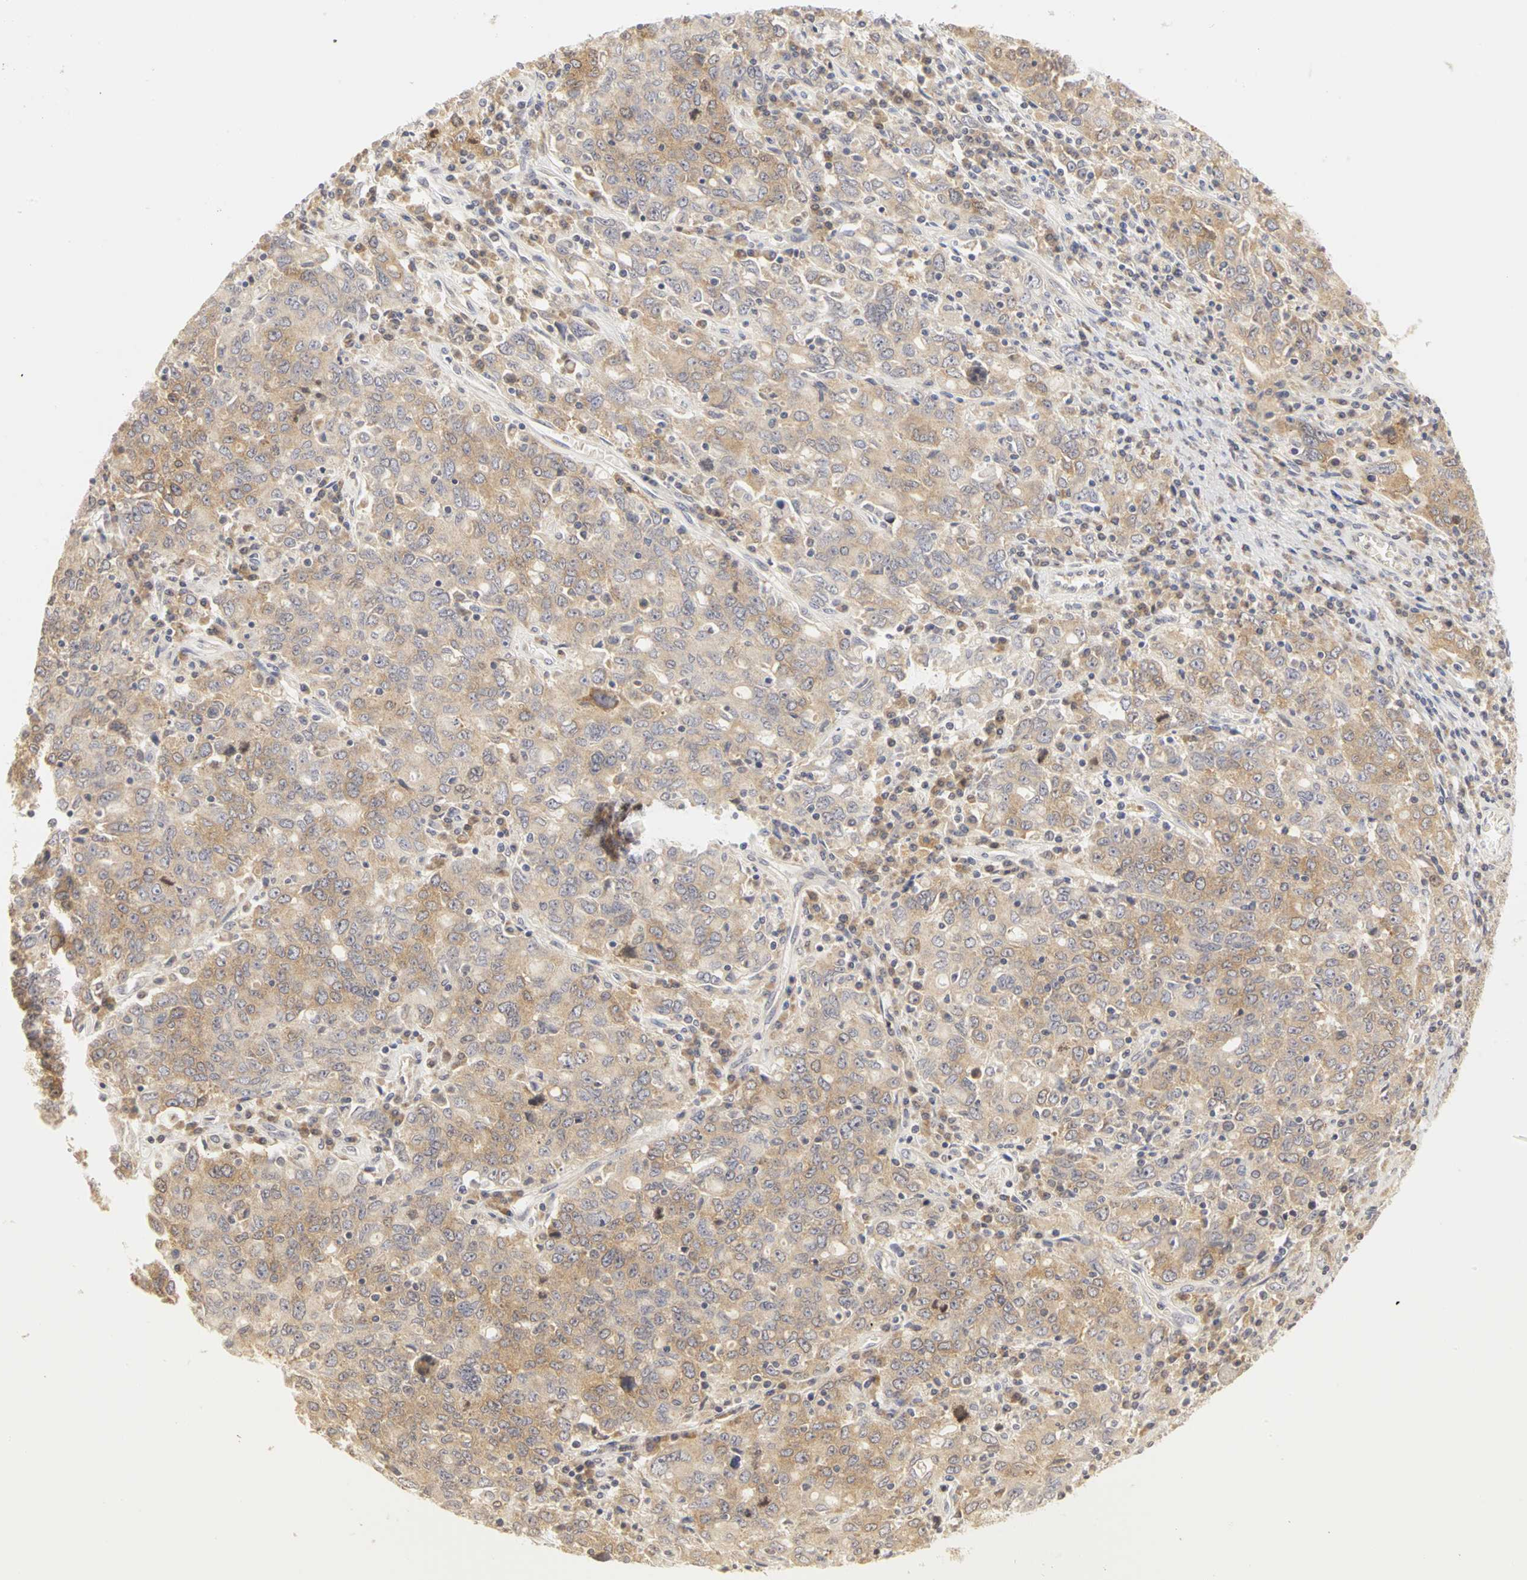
{"staining": {"intensity": "moderate", "quantity": ">75%", "location": "cytoplasmic/membranous"}, "tissue": "ovarian cancer", "cell_type": "Tumor cells", "image_type": "cancer", "snomed": [{"axis": "morphology", "description": "Carcinoma, endometroid"}, {"axis": "topography", "description": "Ovary"}], "caption": "This image reveals immunohistochemistry (IHC) staining of human ovarian endometroid carcinoma, with medium moderate cytoplasmic/membranous expression in approximately >75% of tumor cells.", "gene": "IRAK1", "patient": {"sex": "female", "age": 62}}